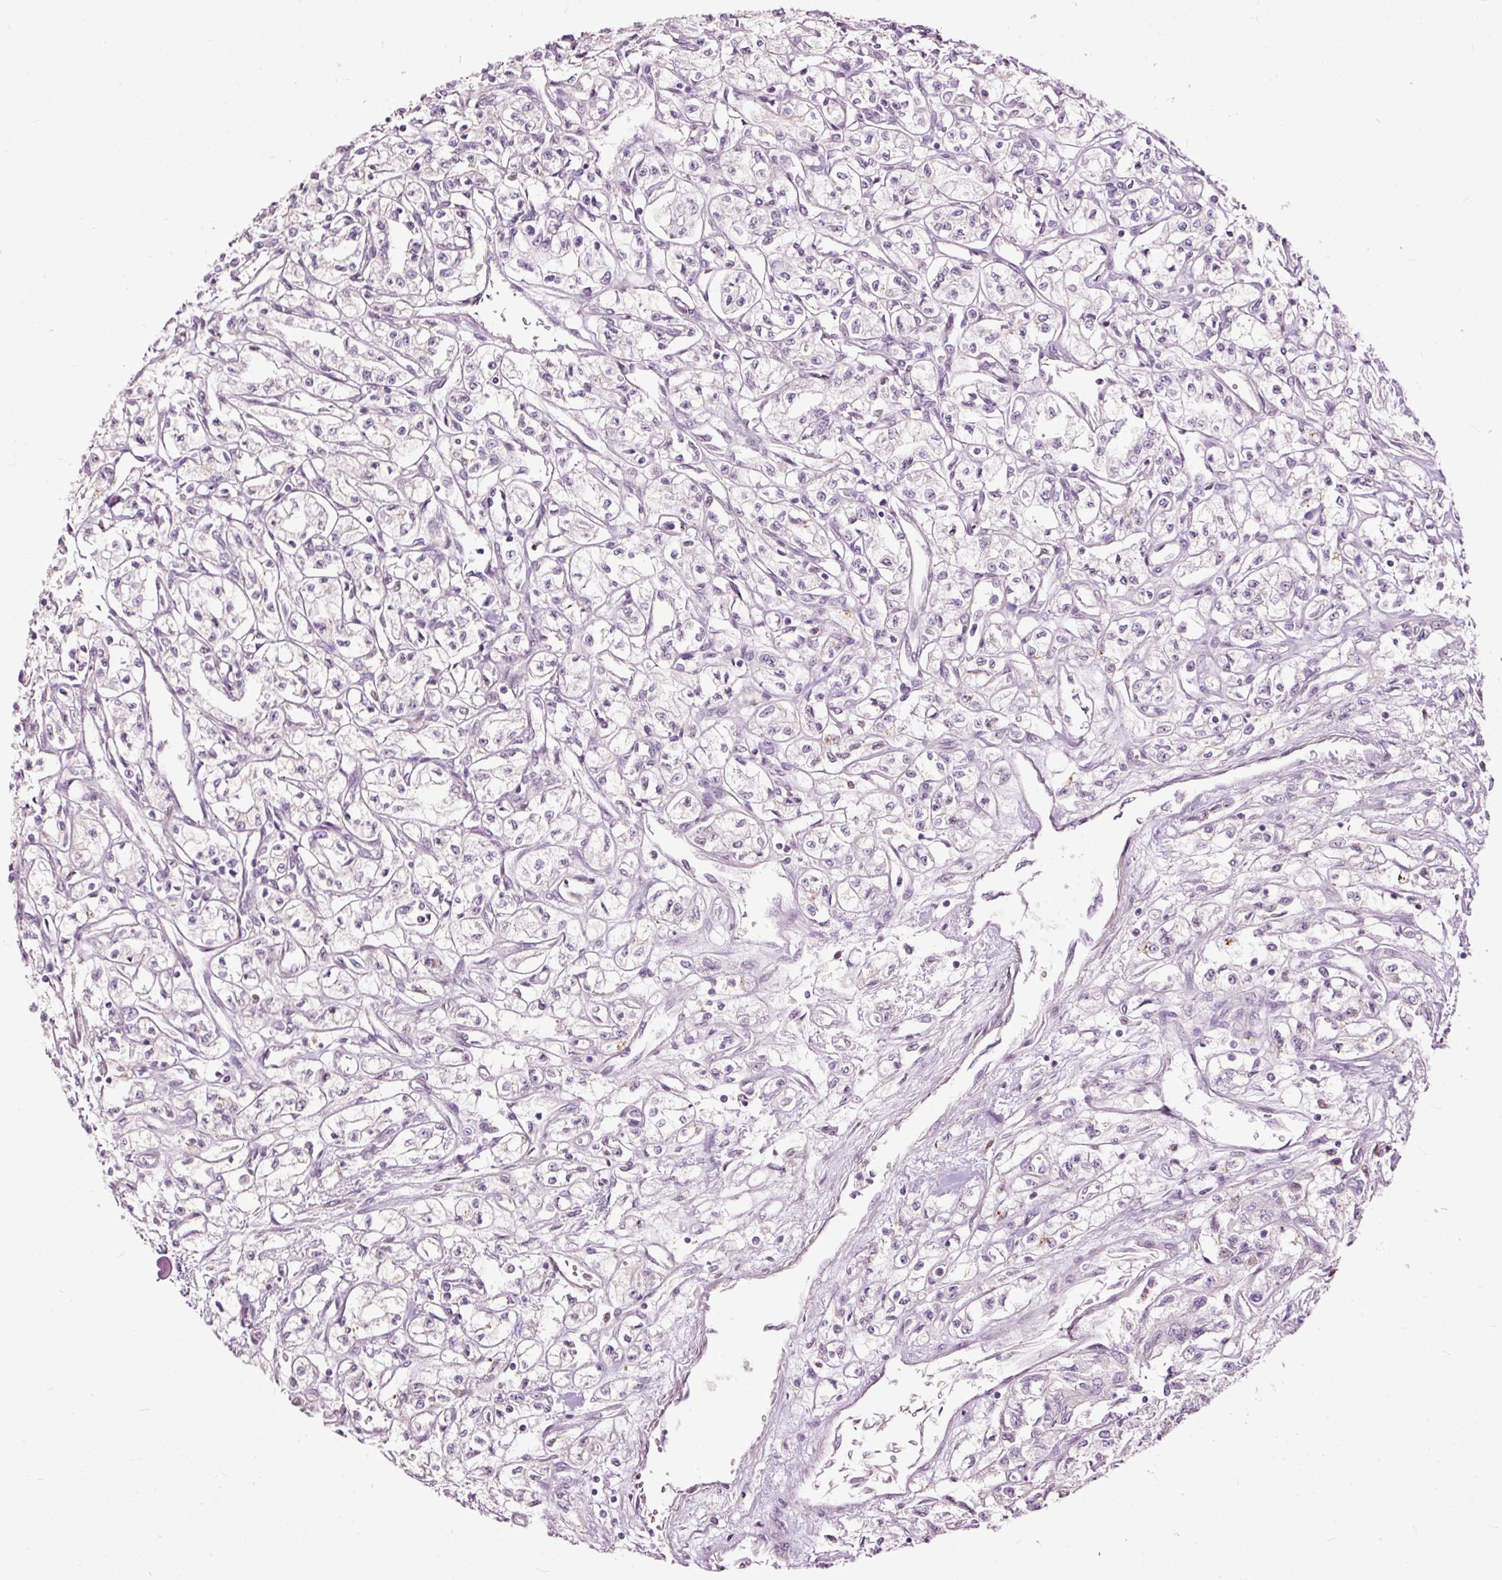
{"staining": {"intensity": "negative", "quantity": "none", "location": "none"}, "tissue": "renal cancer", "cell_type": "Tumor cells", "image_type": "cancer", "snomed": [{"axis": "morphology", "description": "Adenocarcinoma, NOS"}, {"axis": "topography", "description": "Kidney"}], "caption": "IHC histopathology image of neoplastic tissue: human renal adenocarcinoma stained with DAB (3,3'-diaminobenzidine) exhibits no significant protein positivity in tumor cells.", "gene": "FCRL4", "patient": {"sex": "male", "age": 56}}